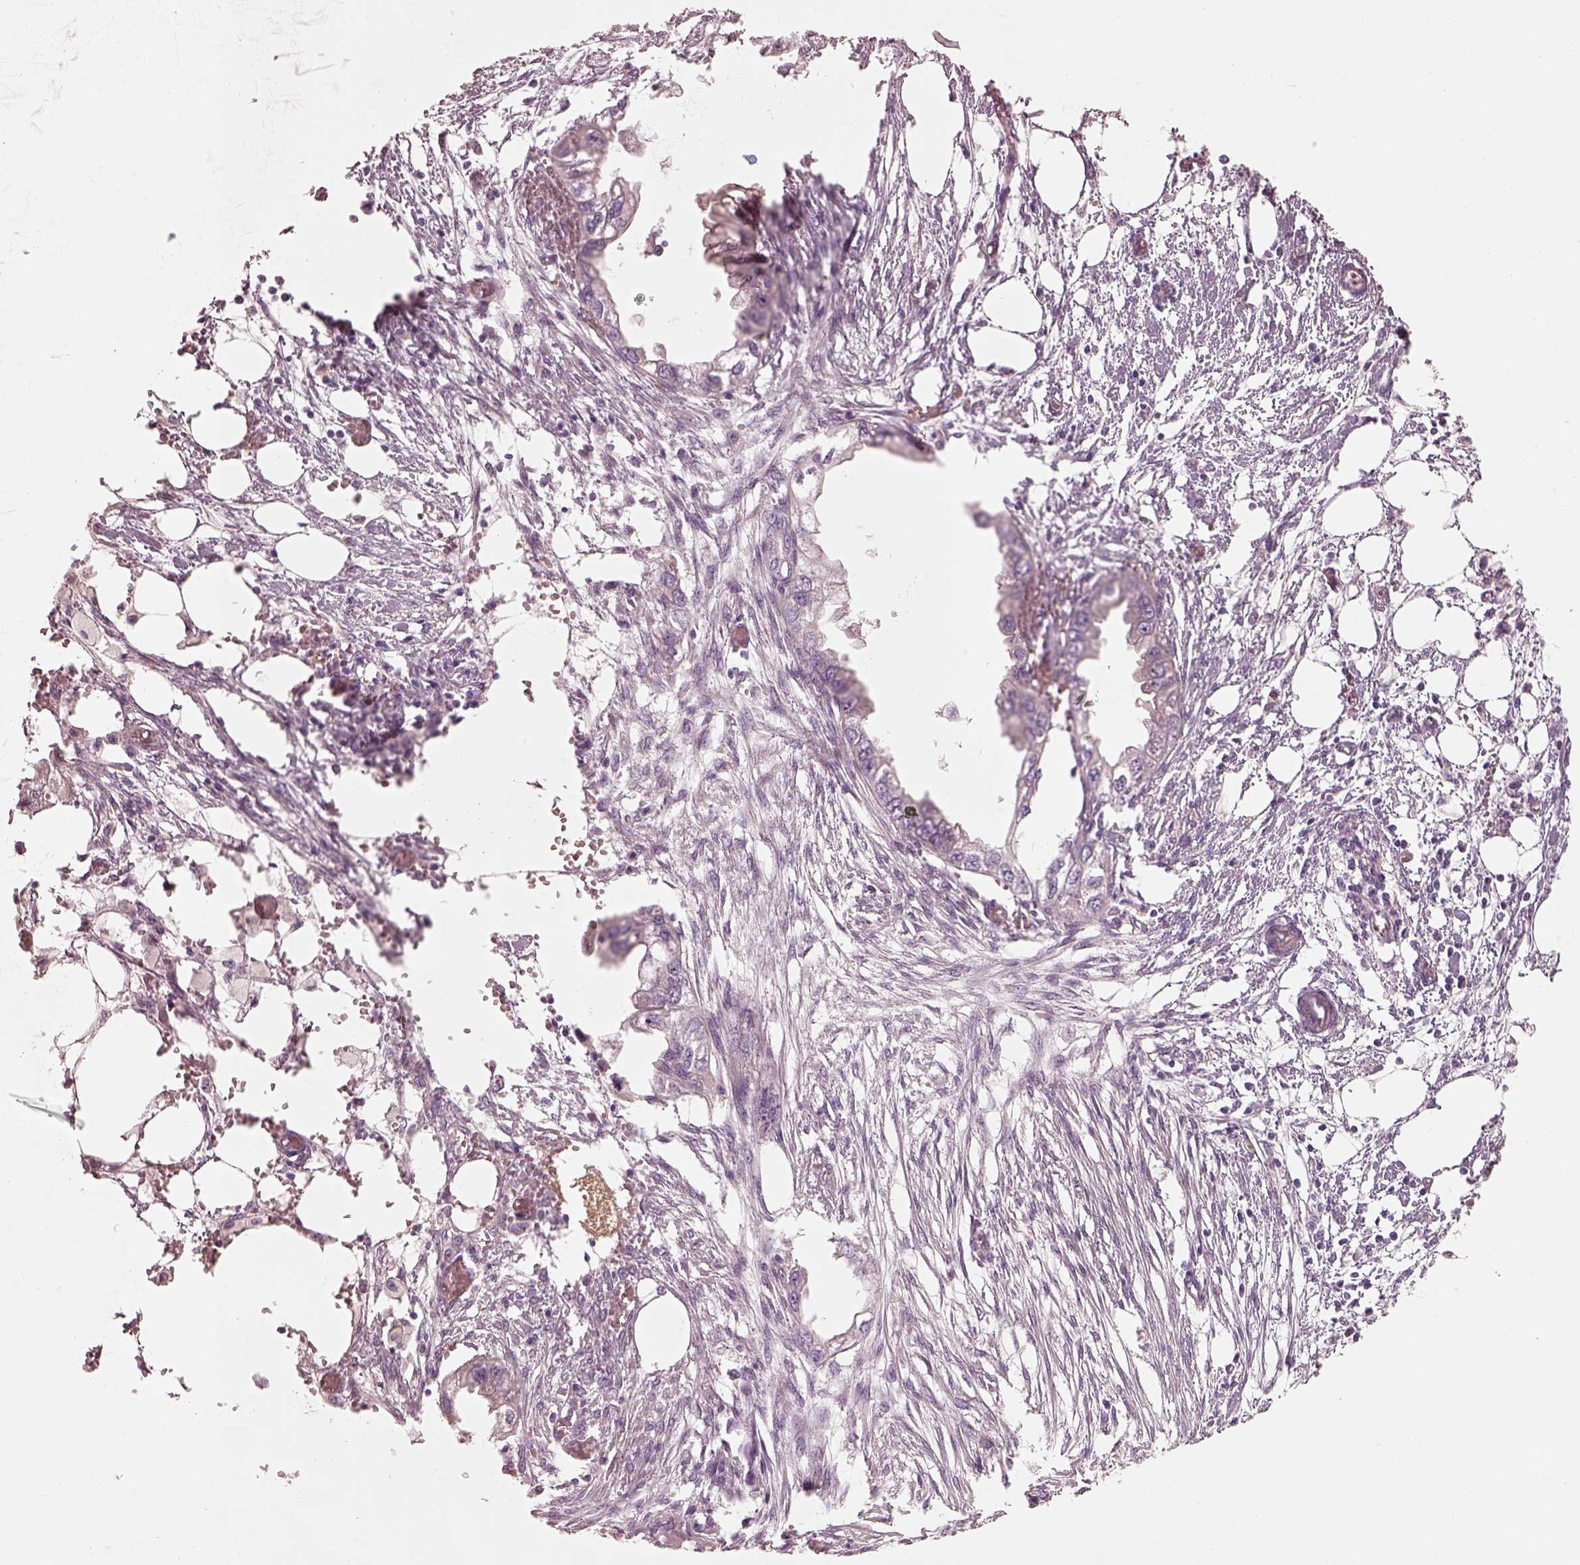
{"staining": {"intensity": "negative", "quantity": "none", "location": "none"}, "tissue": "endometrial cancer", "cell_type": "Tumor cells", "image_type": "cancer", "snomed": [{"axis": "morphology", "description": "Adenocarcinoma, NOS"}, {"axis": "morphology", "description": "Adenocarcinoma, metastatic, NOS"}, {"axis": "topography", "description": "Adipose tissue"}, {"axis": "topography", "description": "Endometrium"}], "caption": "Histopathology image shows no significant protein staining in tumor cells of endometrial cancer (adenocarcinoma).", "gene": "PNOC", "patient": {"sex": "female", "age": 67}}